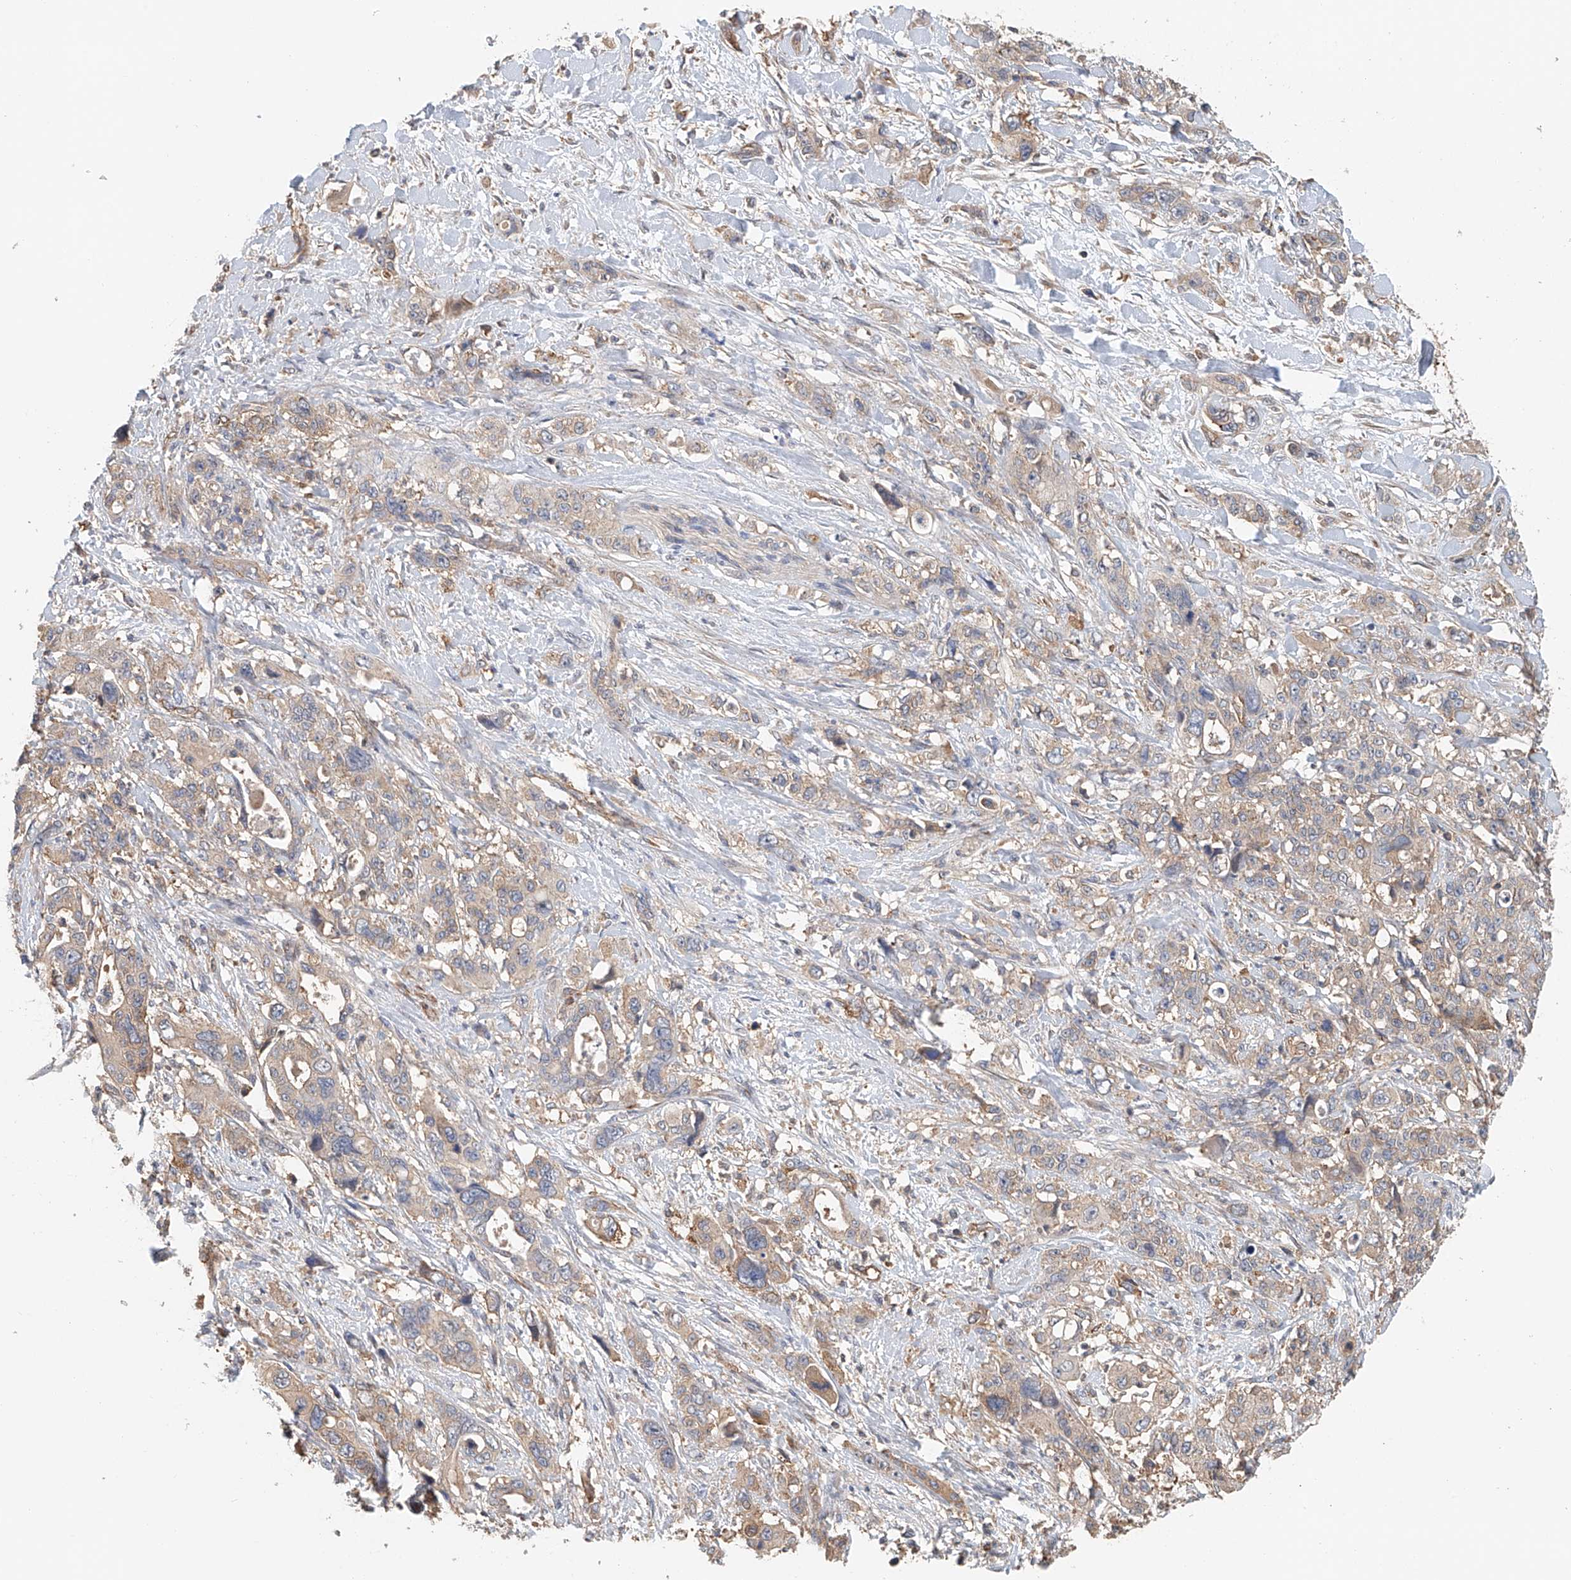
{"staining": {"intensity": "weak", "quantity": "25%-75%", "location": "cytoplasmic/membranous"}, "tissue": "pancreatic cancer", "cell_type": "Tumor cells", "image_type": "cancer", "snomed": [{"axis": "morphology", "description": "Adenocarcinoma, NOS"}, {"axis": "topography", "description": "Pancreas"}], "caption": "The histopathology image exhibits immunohistochemical staining of pancreatic cancer. There is weak cytoplasmic/membranous expression is identified in about 25%-75% of tumor cells.", "gene": "FRYL", "patient": {"sex": "male", "age": 46}}